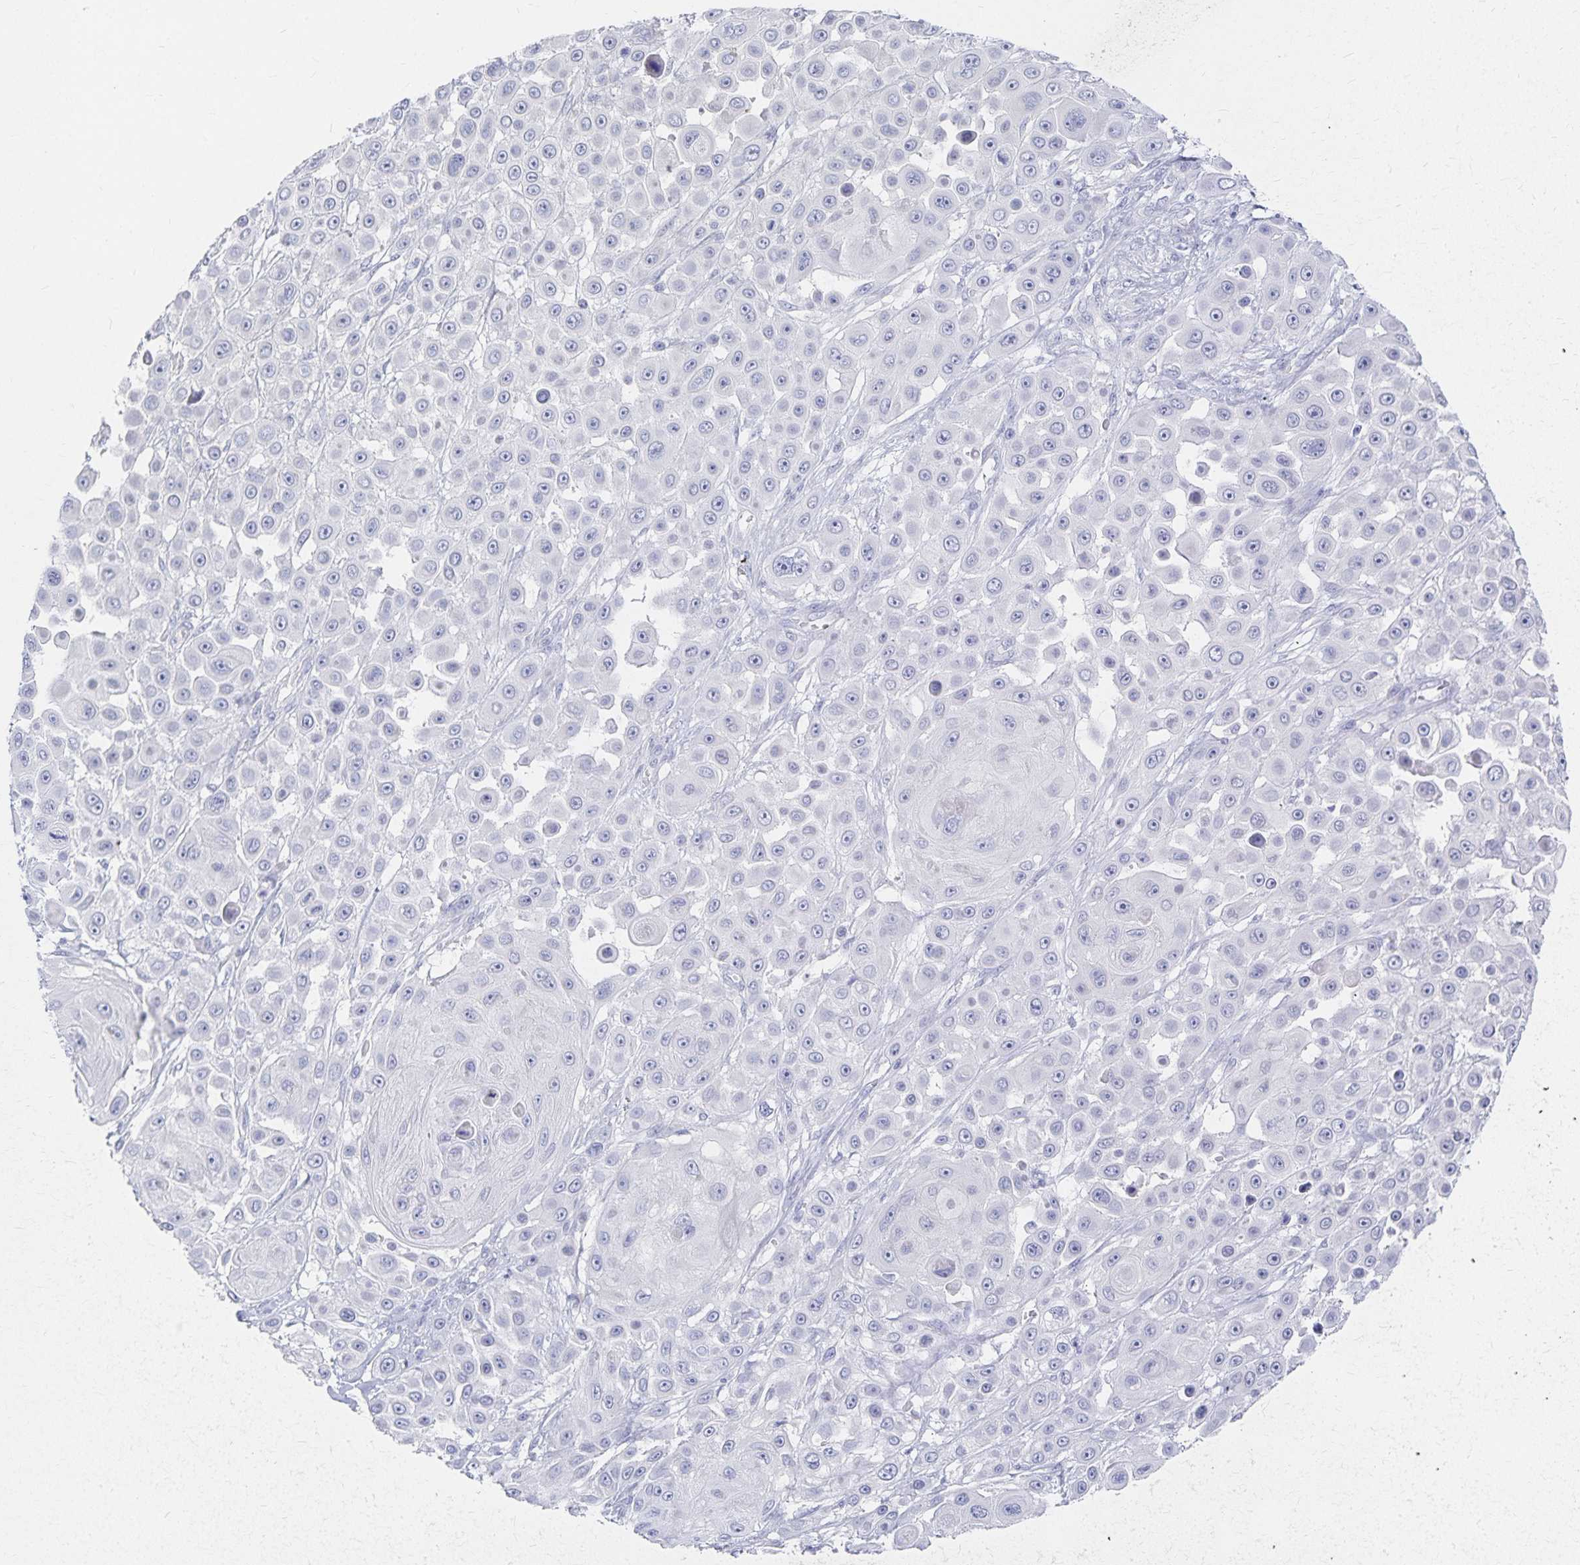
{"staining": {"intensity": "negative", "quantity": "none", "location": "none"}, "tissue": "skin cancer", "cell_type": "Tumor cells", "image_type": "cancer", "snomed": [{"axis": "morphology", "description": "Squamous cell carcinoma, NOS"}, {"axis": "topography", "description": "Skin"}], "caption": "IHC photomicrograph of human skin cancer (squamous cell carcinoma) stained for a protein (brown), which displays no staining in tumor cells.", "gene": "DNAH9", "patient": {"sex": "male", "age": 67}}